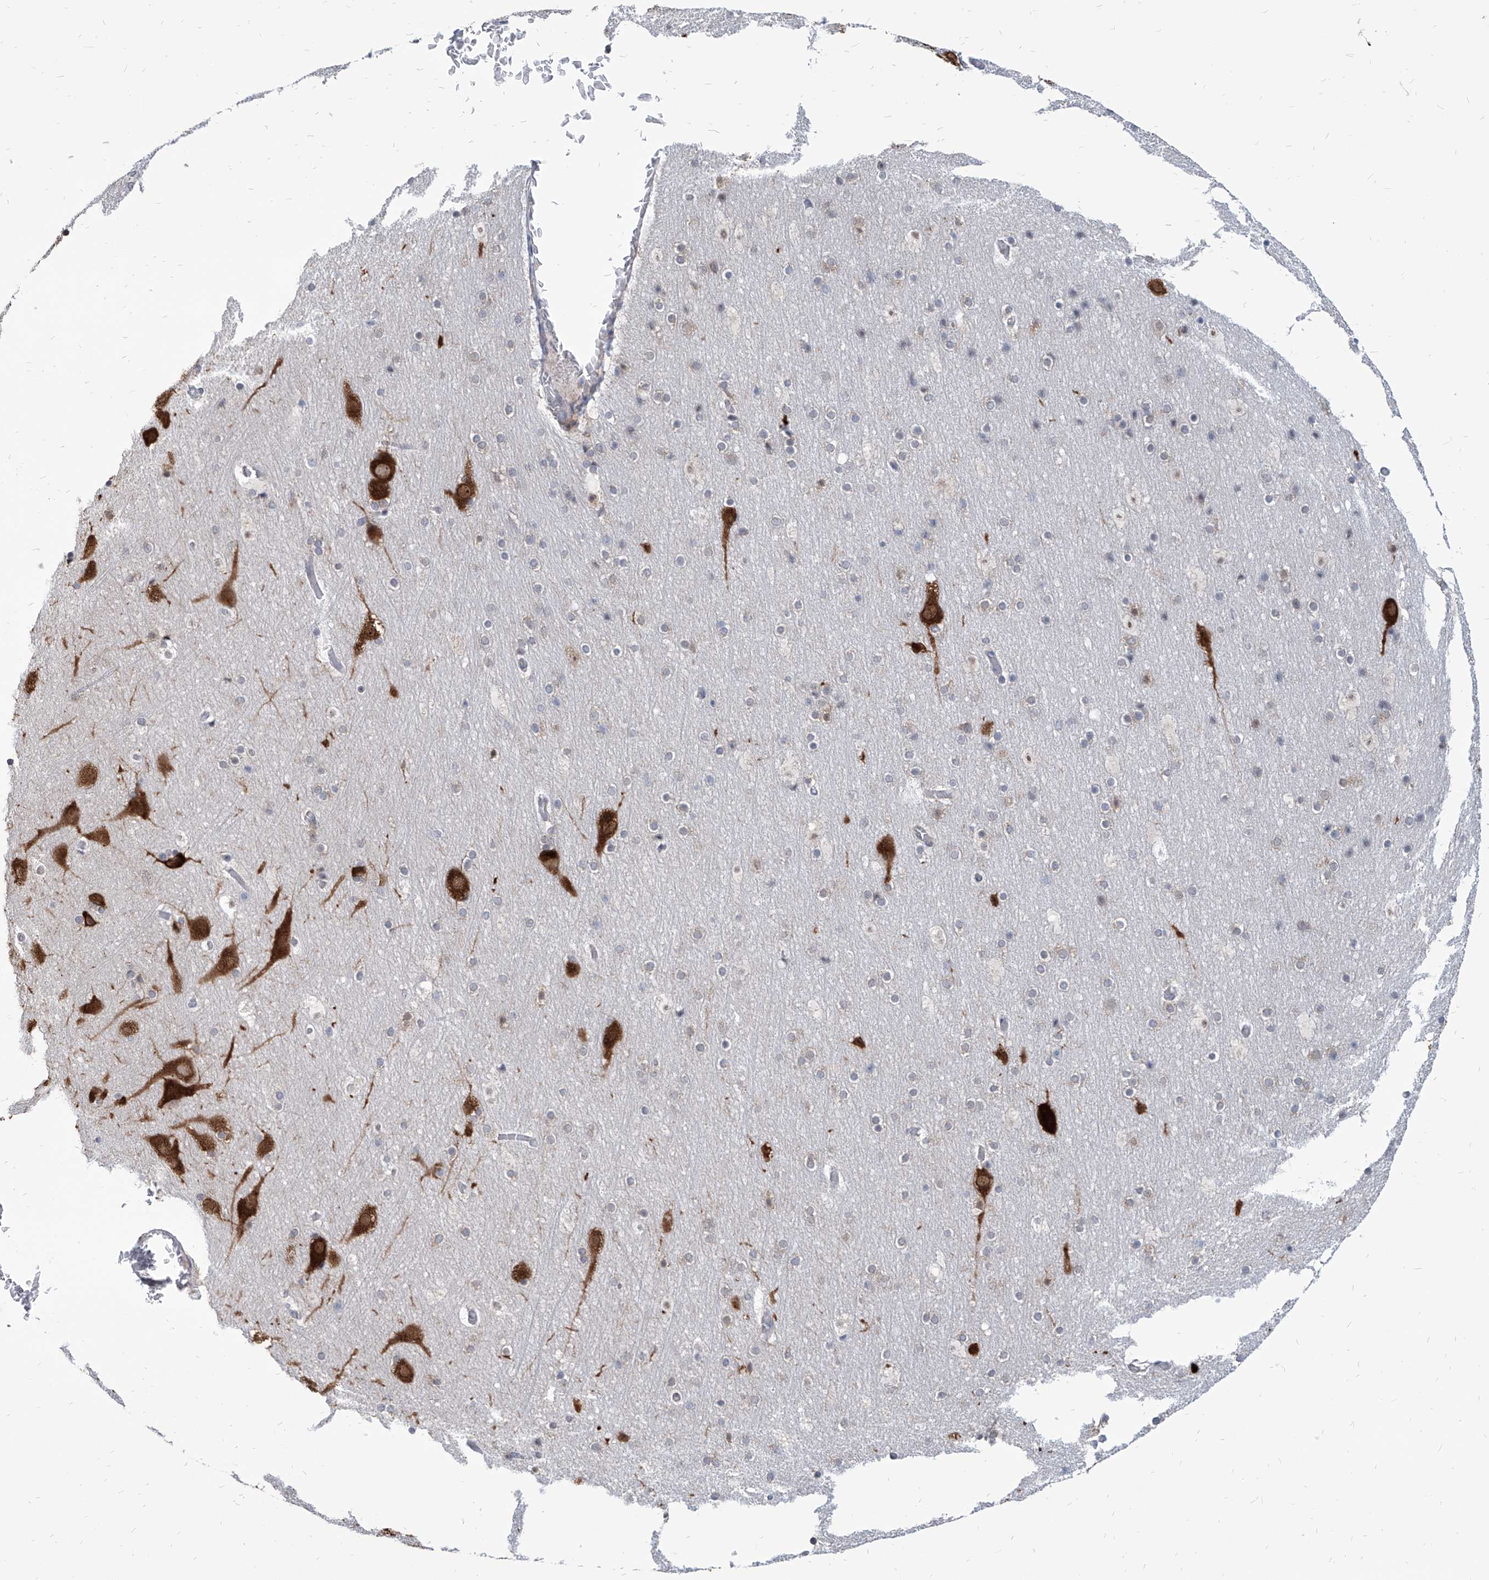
{"staining": {"intensity": "negative", "quantity": "none", "location": "none"}, "tissue": "cerebral cortex", "cell_type": "Endothelial cells", "image_type": "normal", "snomed": [{"axis": "morphology", "description": "Normal tissue, NOS"}, {"axis": "topography", "description": "Cerebral cortex"}], "caption": "The micrograph reveals no significant staining in endothelial cells of cerebral cortex. Nuclei are stained in blue.", "gene": "FAM83B", "patient": {"sex": "male", "age": 57}}